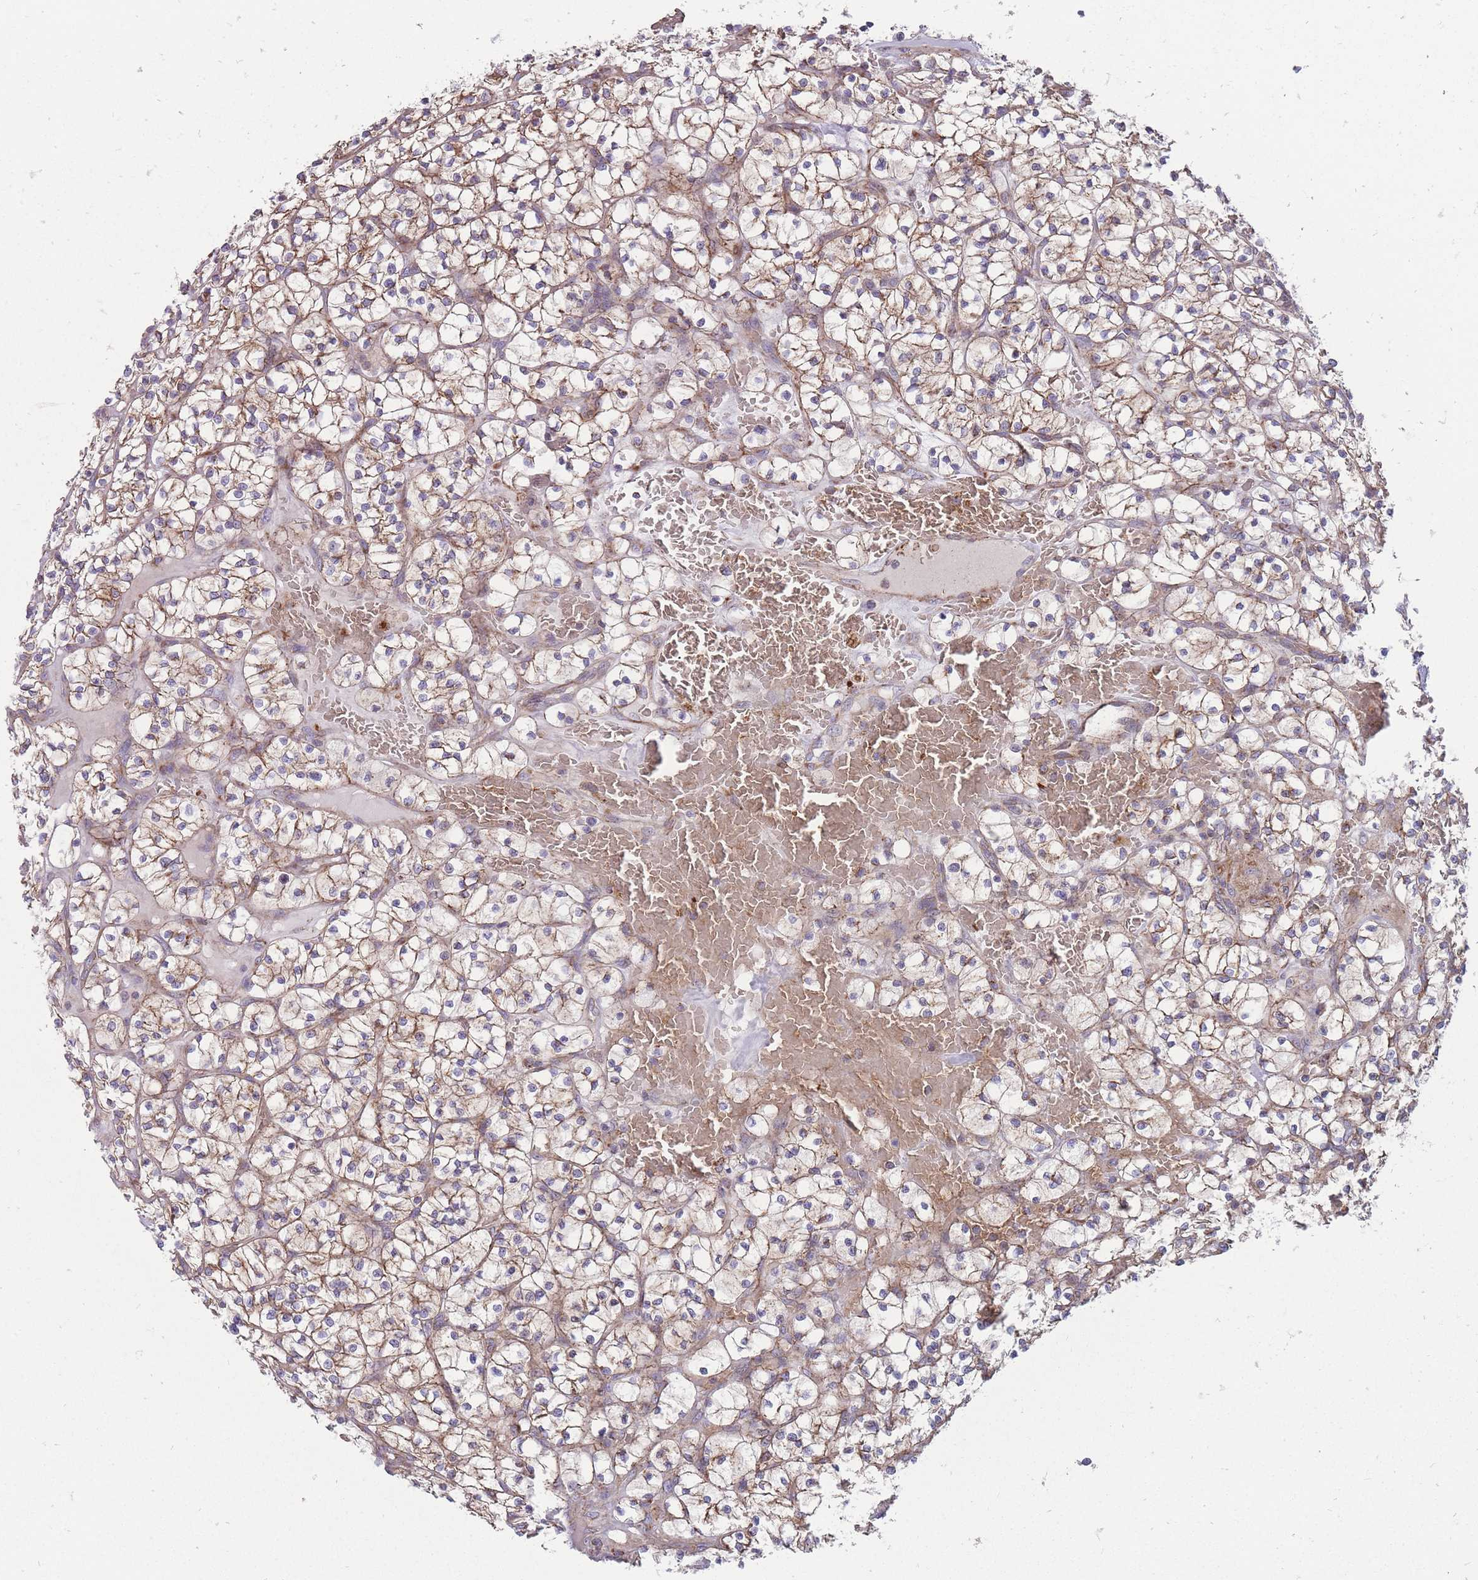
{"staining": {"intensity": "moderate", "quantity": ">75%", "location": "cytoplasmic/membranous"}, "tissue": "renal cancer", "cell_type": "Tumor cells", "image_type": "cancer", "snomed": [{"axis": "morphology", "description": "Adenocarcinoma, NOS"}, {"axis": "topography", "description": "Kidney"}], "caption": "Tumor cells exhibit medium levels of moderate cytoplasmic/membranous staining in about >75% of cells in renal cancer.", "gene": "ANKRD10", "patient": {"sex": "female", "age": 64}}